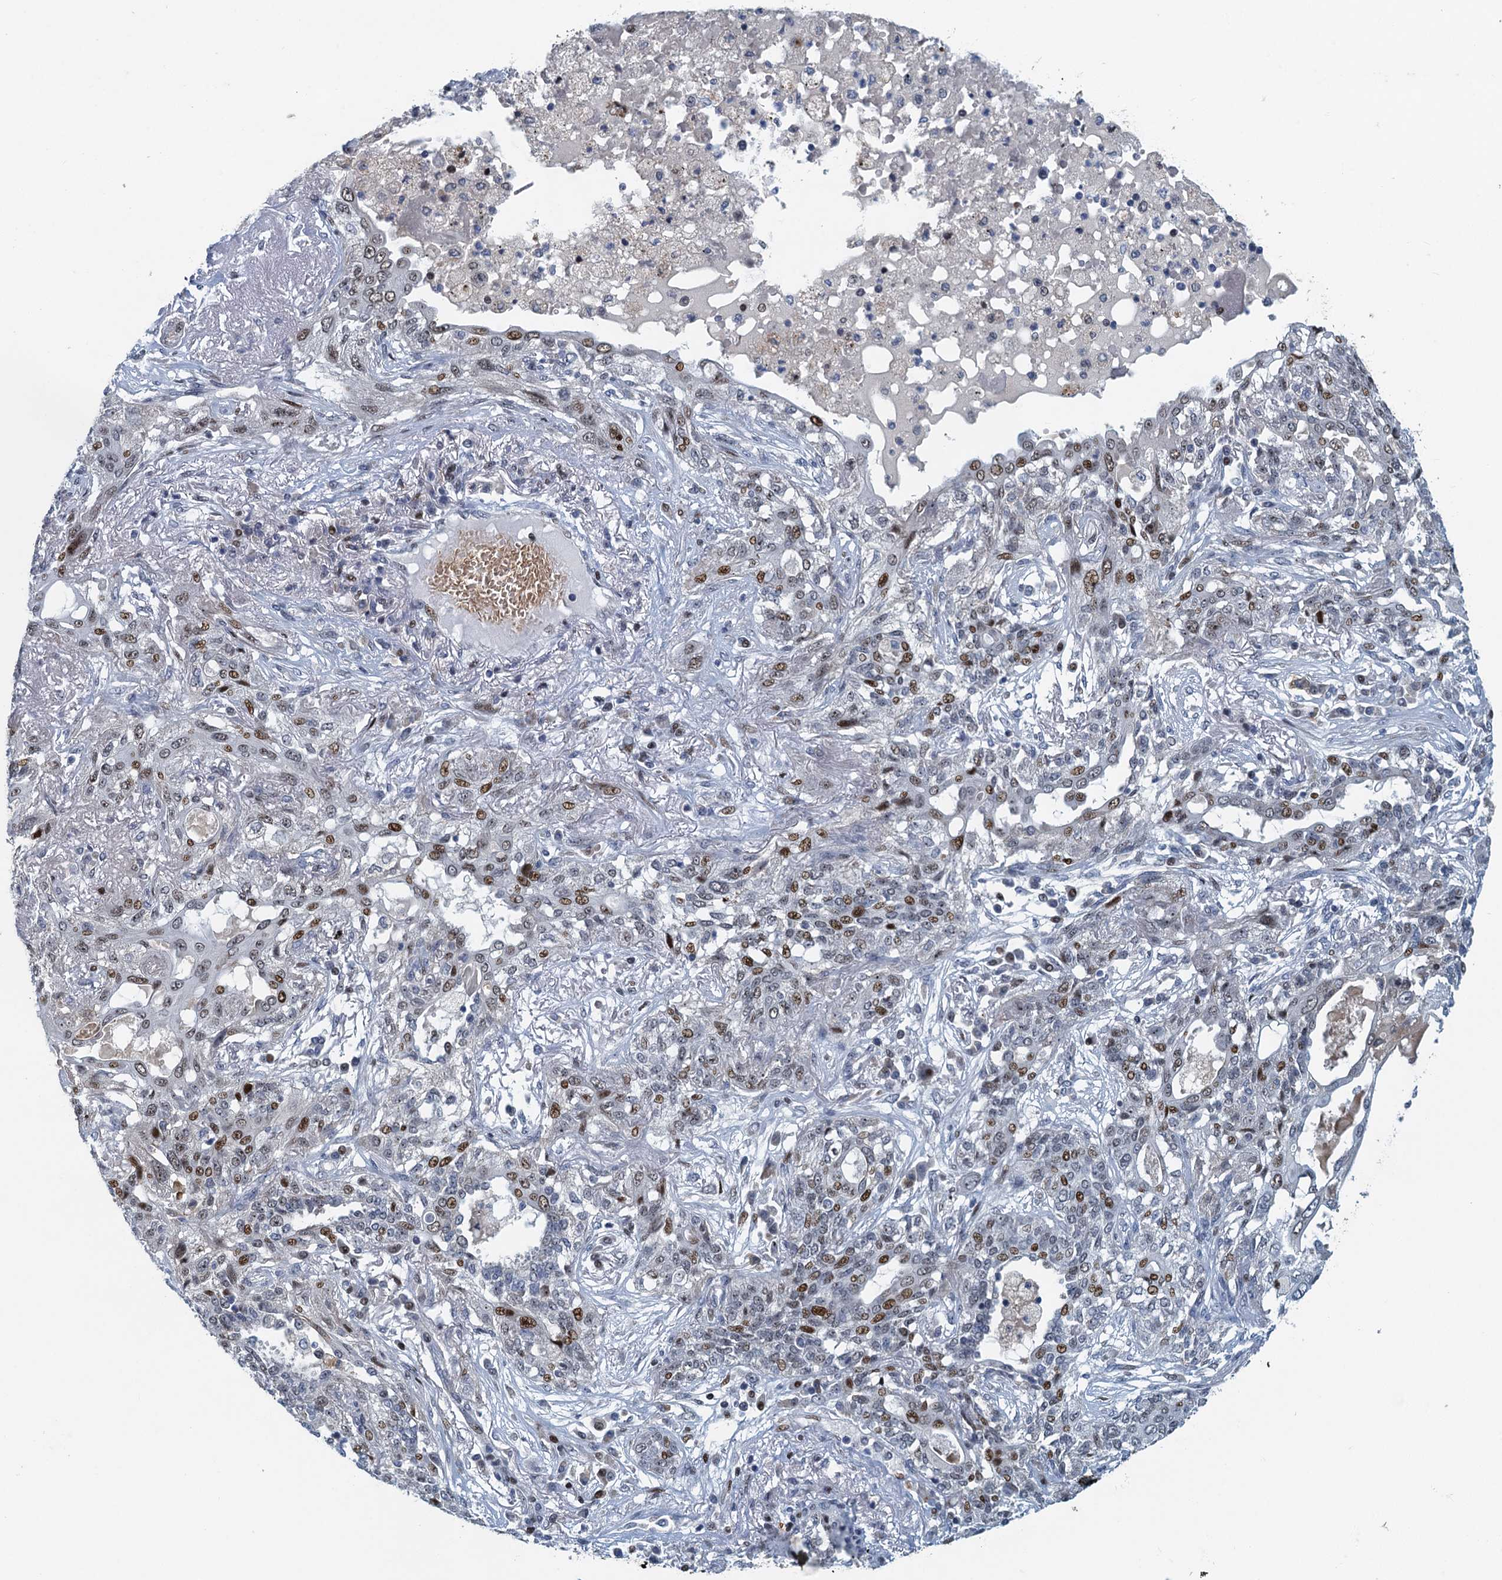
{"staining": {"intensity": "moderate", "quantity": "25%-75%", "location": "nuclear"}, "tissue": "lung cancer", "cell_type": "Tumor cells", "image_type": "cancer", "snomed": [{"axis": "morphology", "description": "Squamous cell carcinoma, NOS"}, {"axis": "topography", "description": "Lung"}], "caption": "IHC of human lung cancer displays medium levels of moderate nuclear staining in approximately 25%-75% of tumor cells.", "gene": "ANKRD13D", "patient": {"sex": "female", "age": 70}}